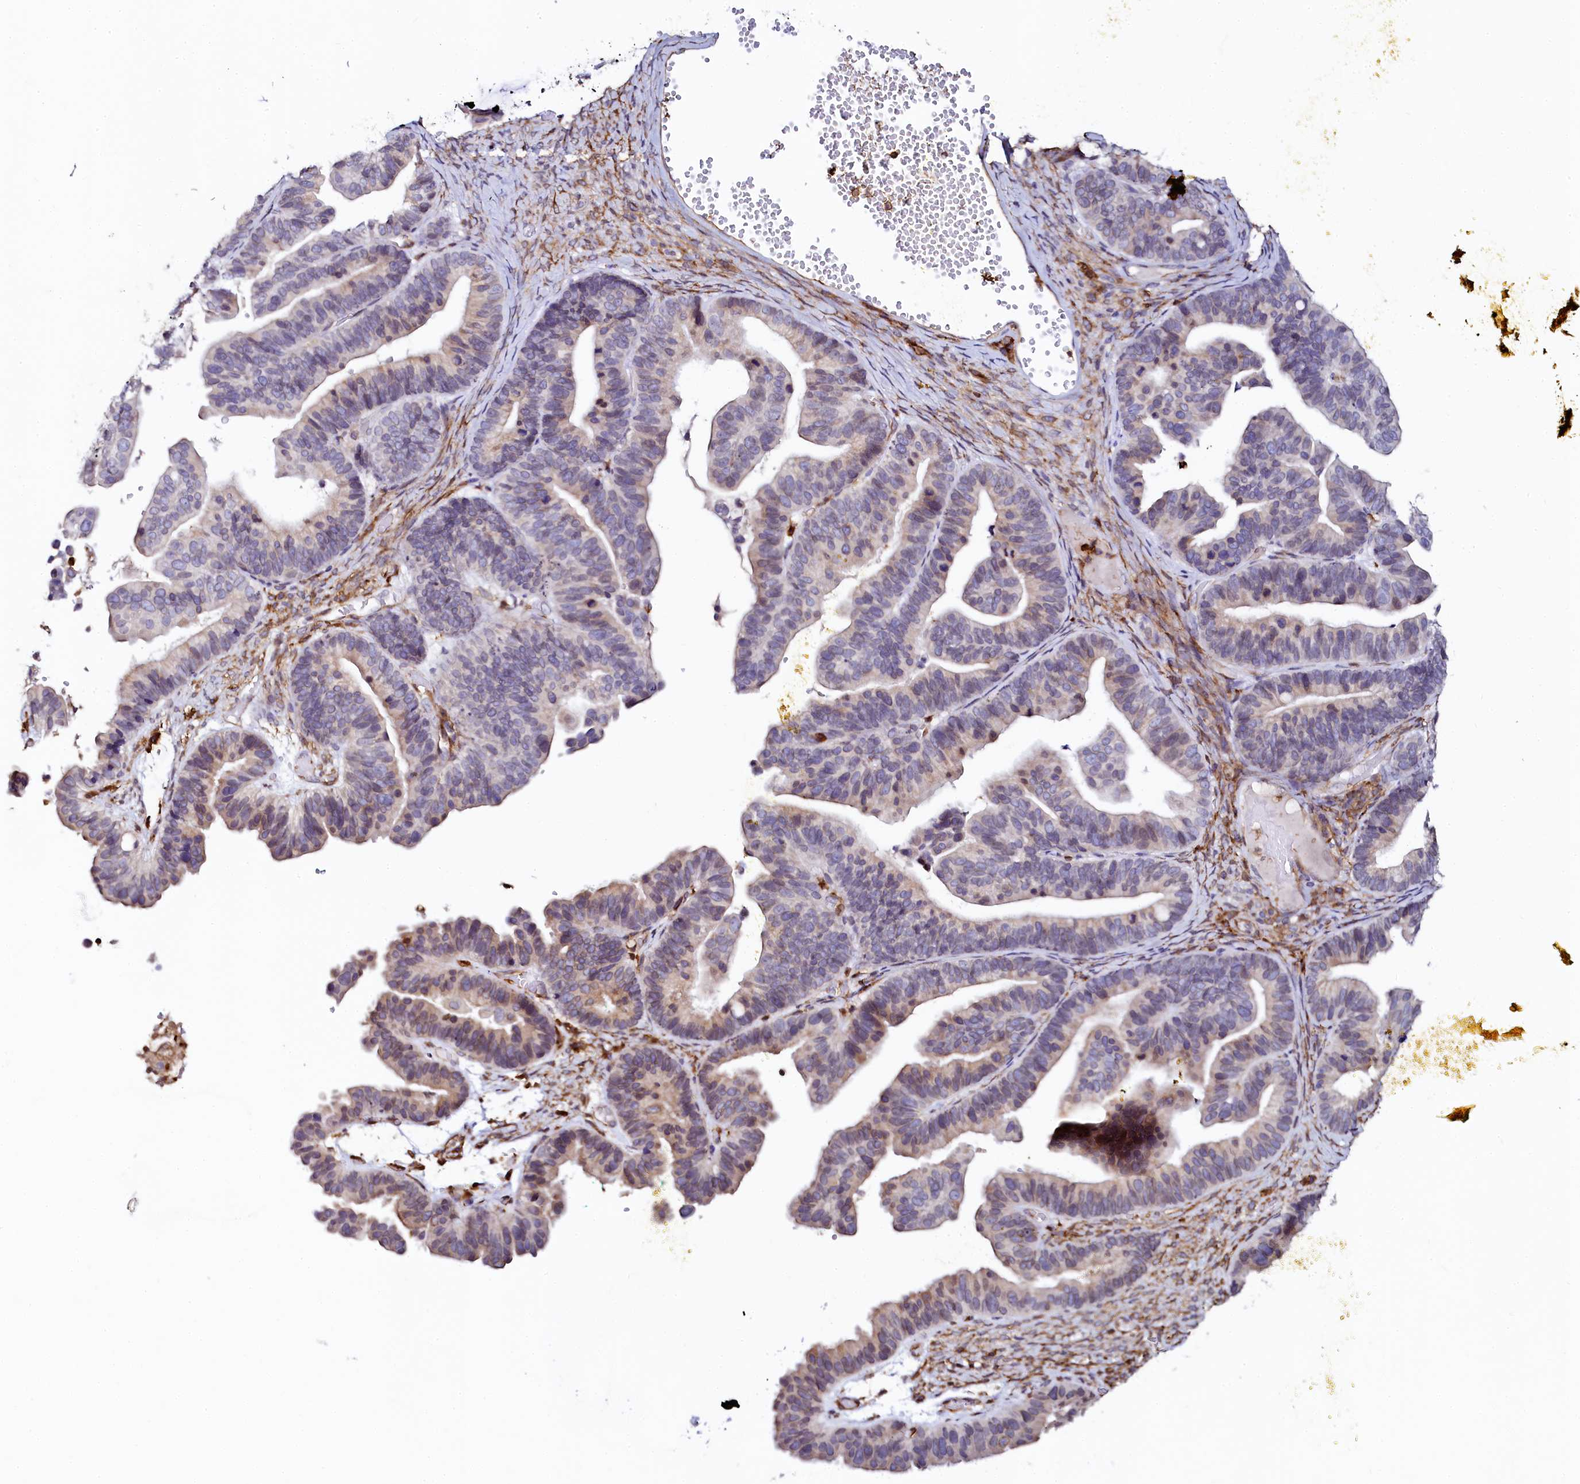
{"staining": {"intensity": "weak", "quantity": "<25%", "location": "cytoplasmic/membranous"}, "tissue": "ovarian cancer", "cell_type": "Tumor cells", "image_type": "cancer", "snomed": [{"axis": "morphology", "description": "Cystadenocarcinoma, serous, NOS"}, {"axis": "topography", "description": "Ovary"}], "caption": "There is no significant staining in tumor cells of serous cystadenocarcinoma (ovarian).", "gene": "AAAS", "patient": {"sex": "female", "age": 56}}